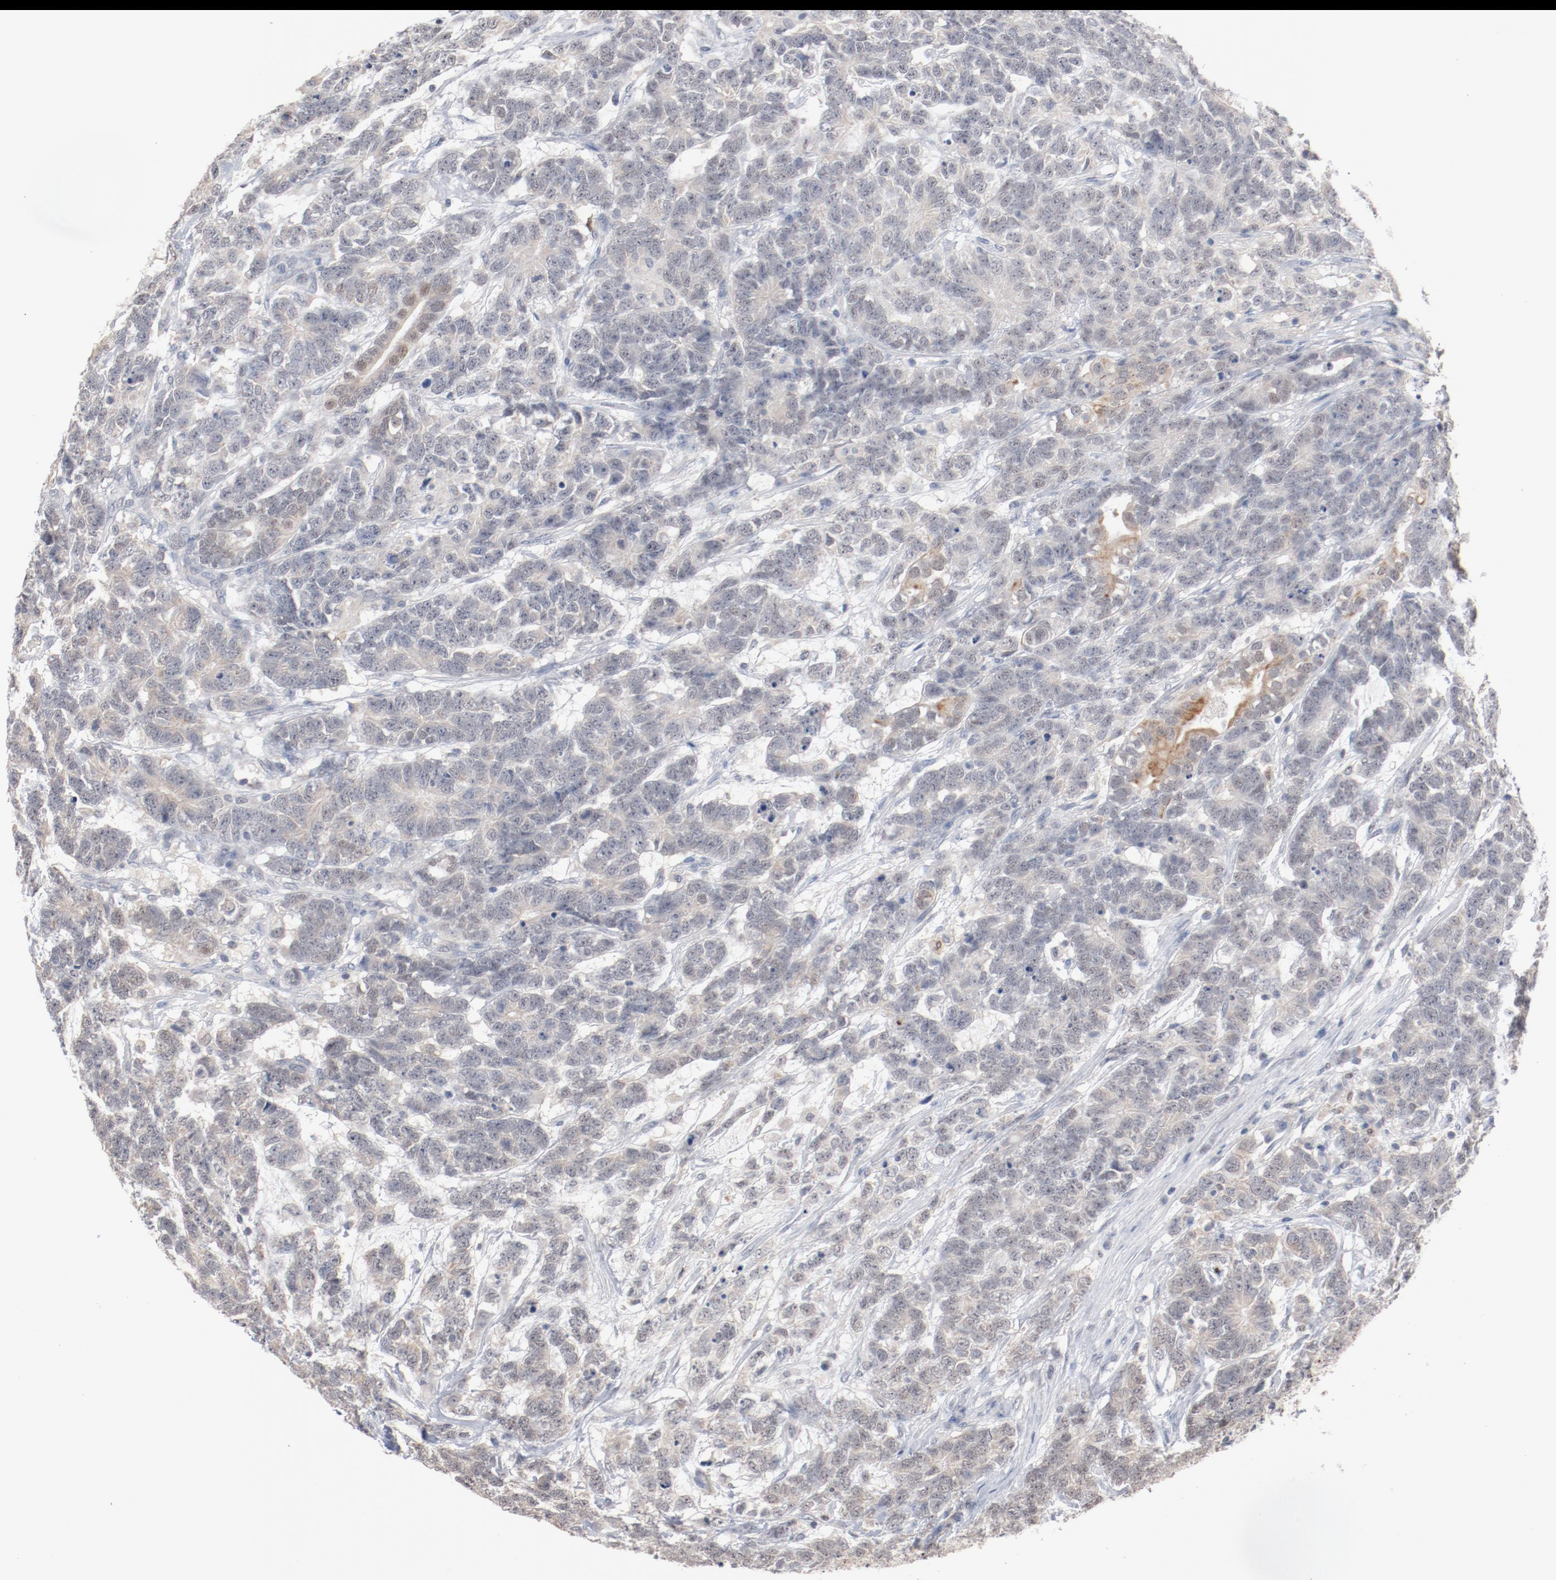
{"staining": {"intensity": "negative", "quantity": "none", "location": "none"}, "tissue": "testis cancer", "cell_type": "Tumor cells", "image_type": "cancer", "snomed": [{"axis": "morphology", "description": "Carcinoma, Embryonal, NOS"}, {"axis": "topography", "description": "Testis"}], "caption": "A histopathology image of testis cancer (embryonal carcinoma) stained for a protein displays no brown staining in tumor cells. (Immunohistochemistry, brightfield microscopy, high magnification).", "gene": "ERICH1", "patient": {"sex": "male", "age": 26}}